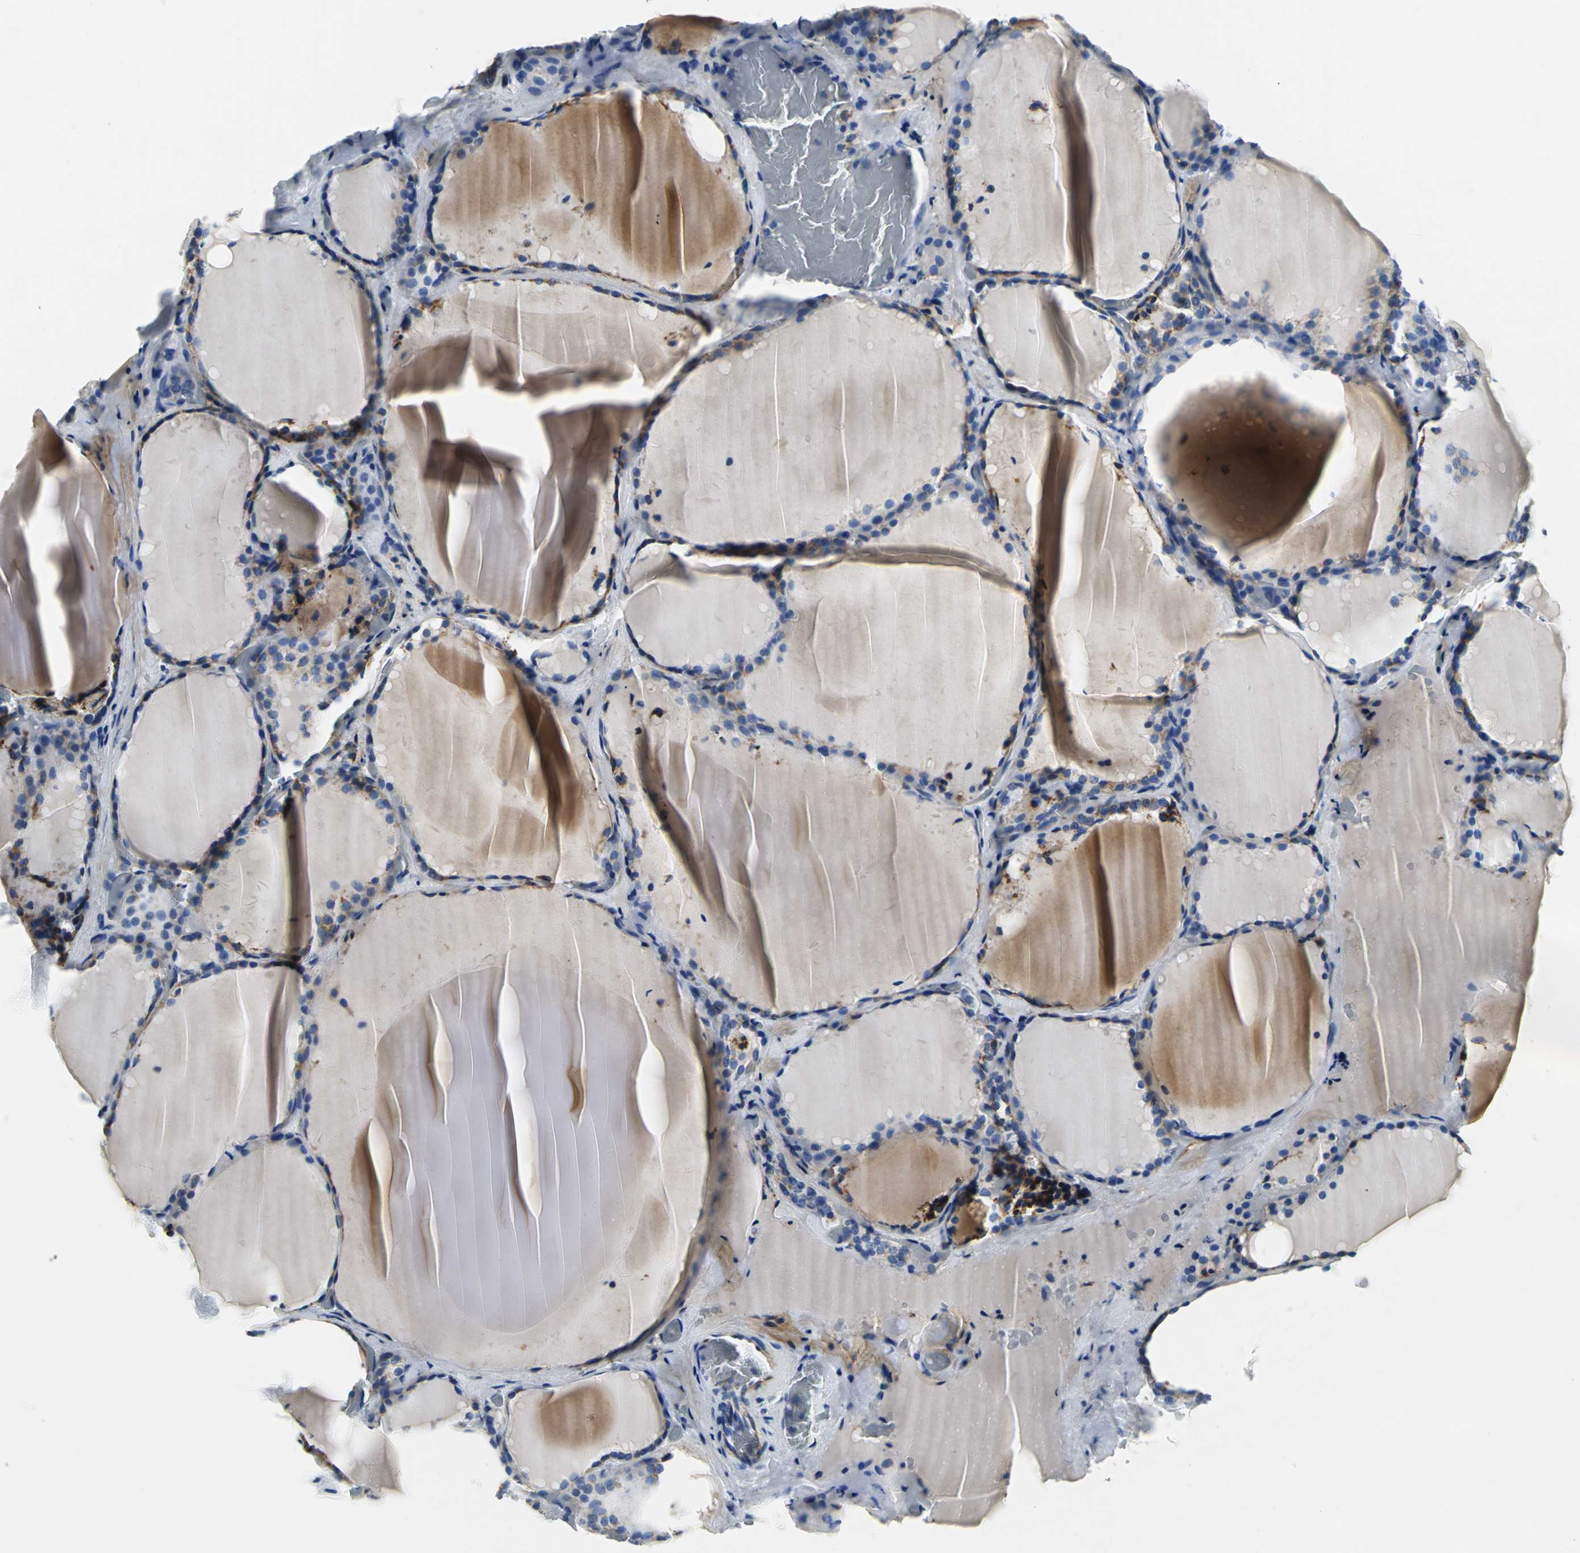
{"staining": {"intensity": "weak", "quantity": ">75%", "location": "cytoplasmic/membranous"}, "tissue": "thyroid gland", "cell_type": "Glandular cells", "image_type": "normal", "snomed": [{"axis": "morphology", "description": "Normal tissue, NOS"}, {"axis": "topography", "description": "Thyroid gland"}], "caption": "The micrograph reveals immunohistochemical staining of benign thyroid gland. There is weak cytoplasmic/membranous positivity is appreciated in approximately >75% of glandular cells.", "gene": "IFI6", "patient": {"sex": "female", "age": 22}}